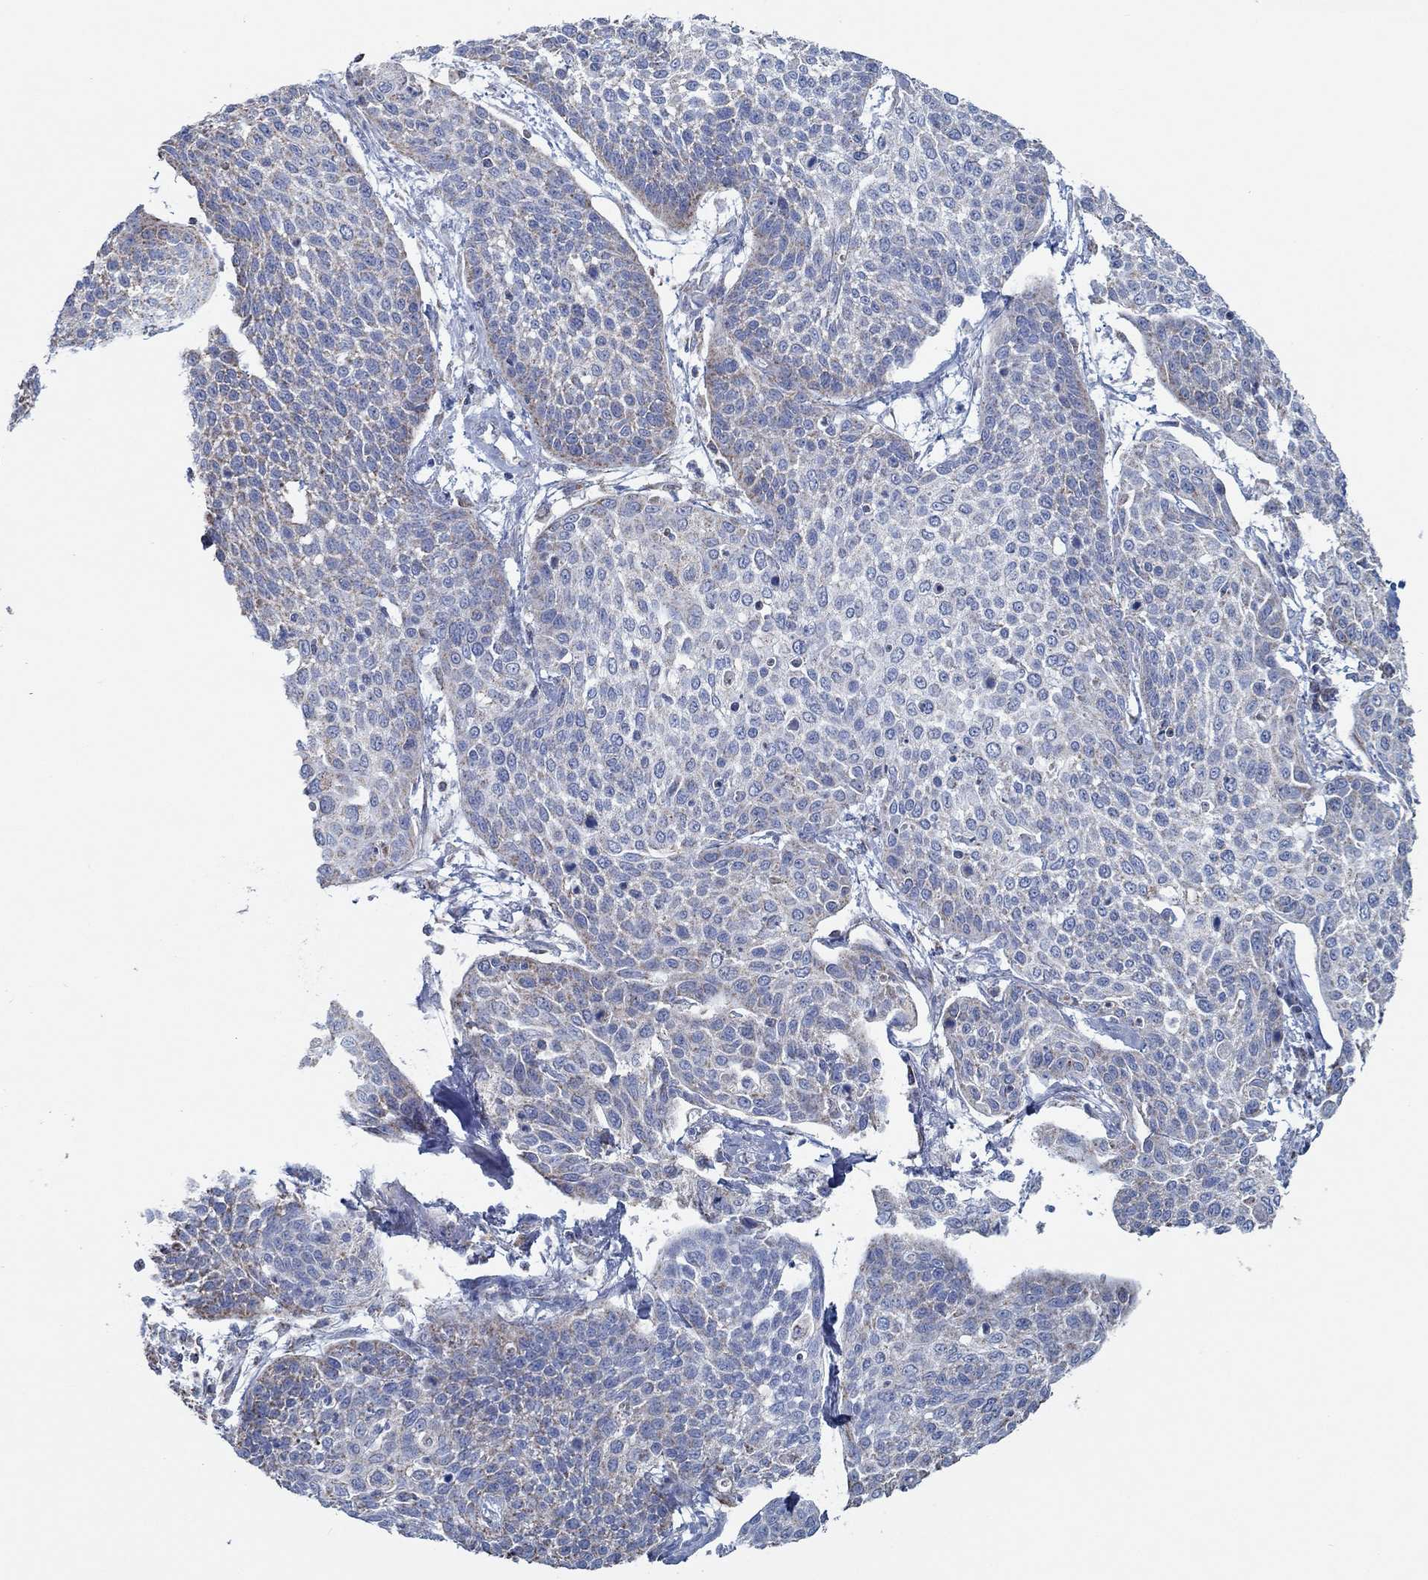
{"staining": {"intensity": "weak", "quantity": "<25%", "location": "cytoplasmic/membranous"}, "tissue": "cervical cancer", "cell_type": "Tumor cells", "image_type": "cancer", "snomed": [{"axis": "morphology", "description": "Squamous cell carcinoma, NOS"}, {"axis": "topography", "description": "Cervix"}], "caption": "This is an immunohistochemistry photomicrograph of cervical cancer. There is no positivity in tumor cells.", "gene": "GLOD5", "patient": {"sex": "female", "age": 34}}